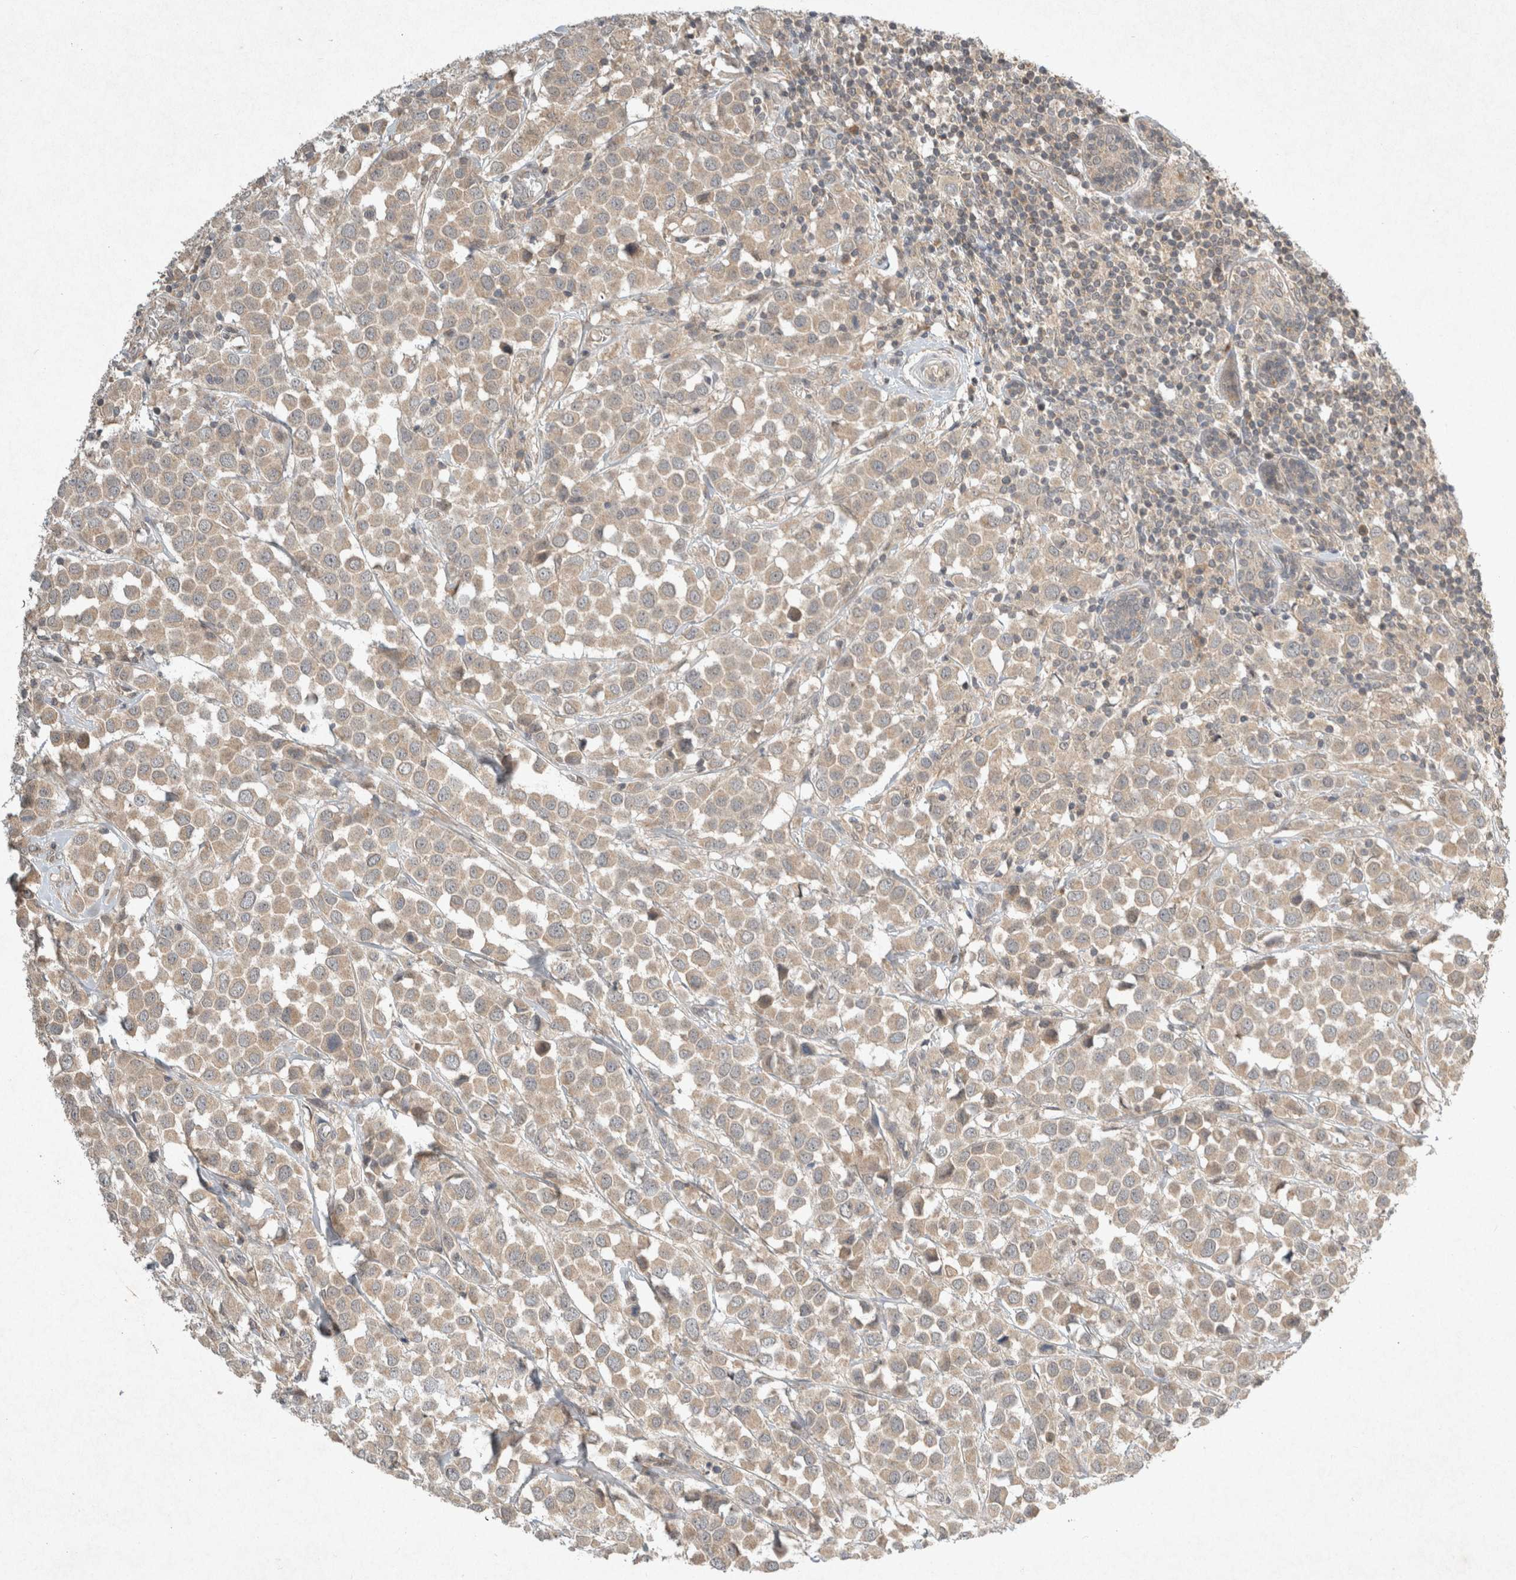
{"staining": {"intensity": "weak", "quantity": ">75%", "location": "cytoplasmic/membranous"}, "tissue": "breast cancer", "cell_type": "Tumor cells", "image_type": "cancer", "snomed": [{"axis": "morphology", "description": "Duct carcinoma"}, {"axis": "topography", "description": "Breast"}], "caption": "Immunohistochemical staining of breast invasive ductal carcinoma shows weak cytoplasmic/membranous protein staining in about >75% of tumor cells. The staining is performed using DAB brown chromogen to label protein expression. The nuclei are counter-stained blue using hematoxylin.", "gene": "LOXL2", "patient": {"sex": "female", "age": 61}}